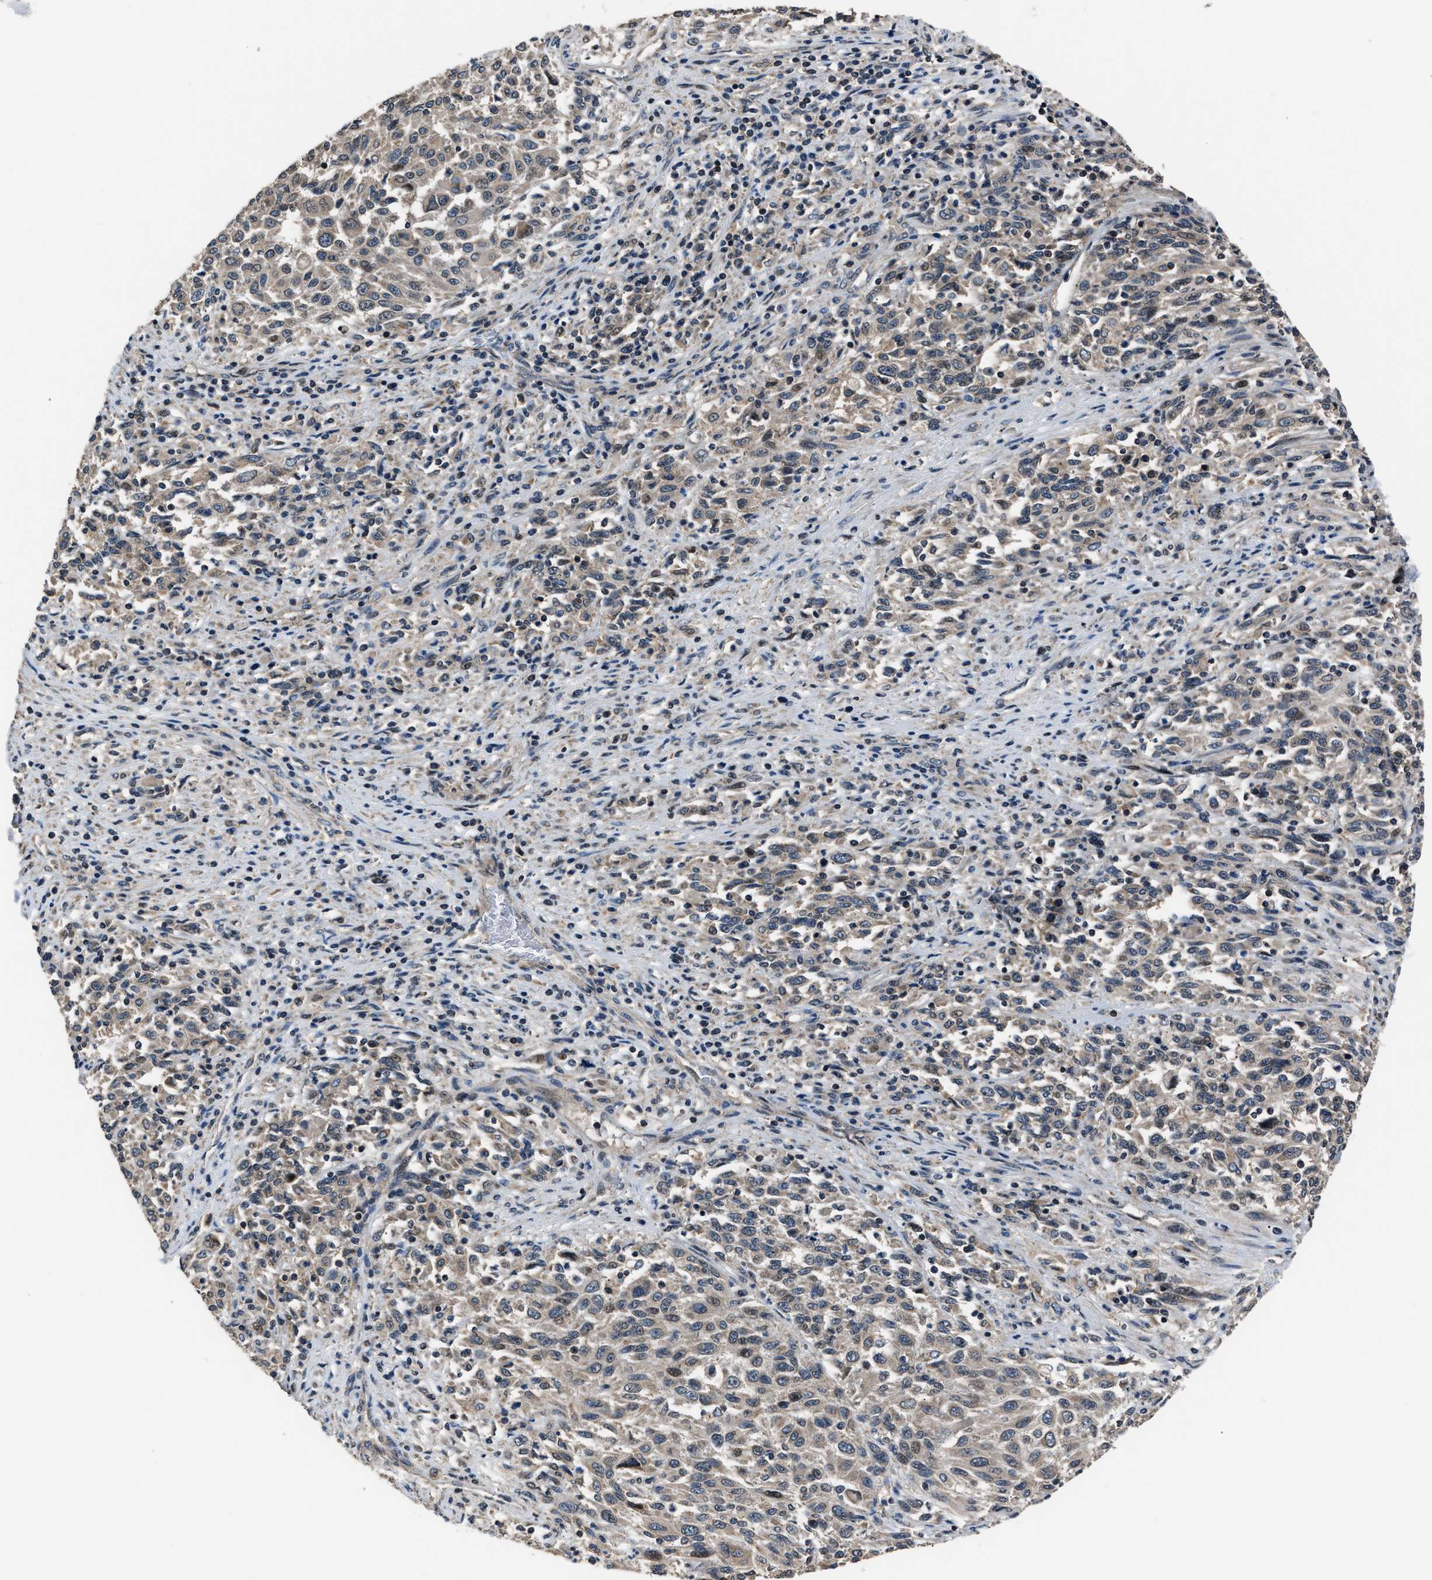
{"staining": {"intensity": "weak", "quantity": "<25%", "location": "cytoplasmic/membranous,nuclear"}, "tissue": "melanoma", "cell_type": "Tumor cells", "image_type": "cancer", "snomed": [{"axis": "morphology", "description": "Malignant melanoma, Metastatic site"}, {"axis": "topography", "description": "Lymph node"}], "caption": "Tumor cells are negative for protein expression in human melanoma. (DAB (3,3'-diaminobenzidine) immunohistochemistry with hematoxylin counter stain).", "gene": "TNRC18", "patient": {"sex": "male", "age": 61}}